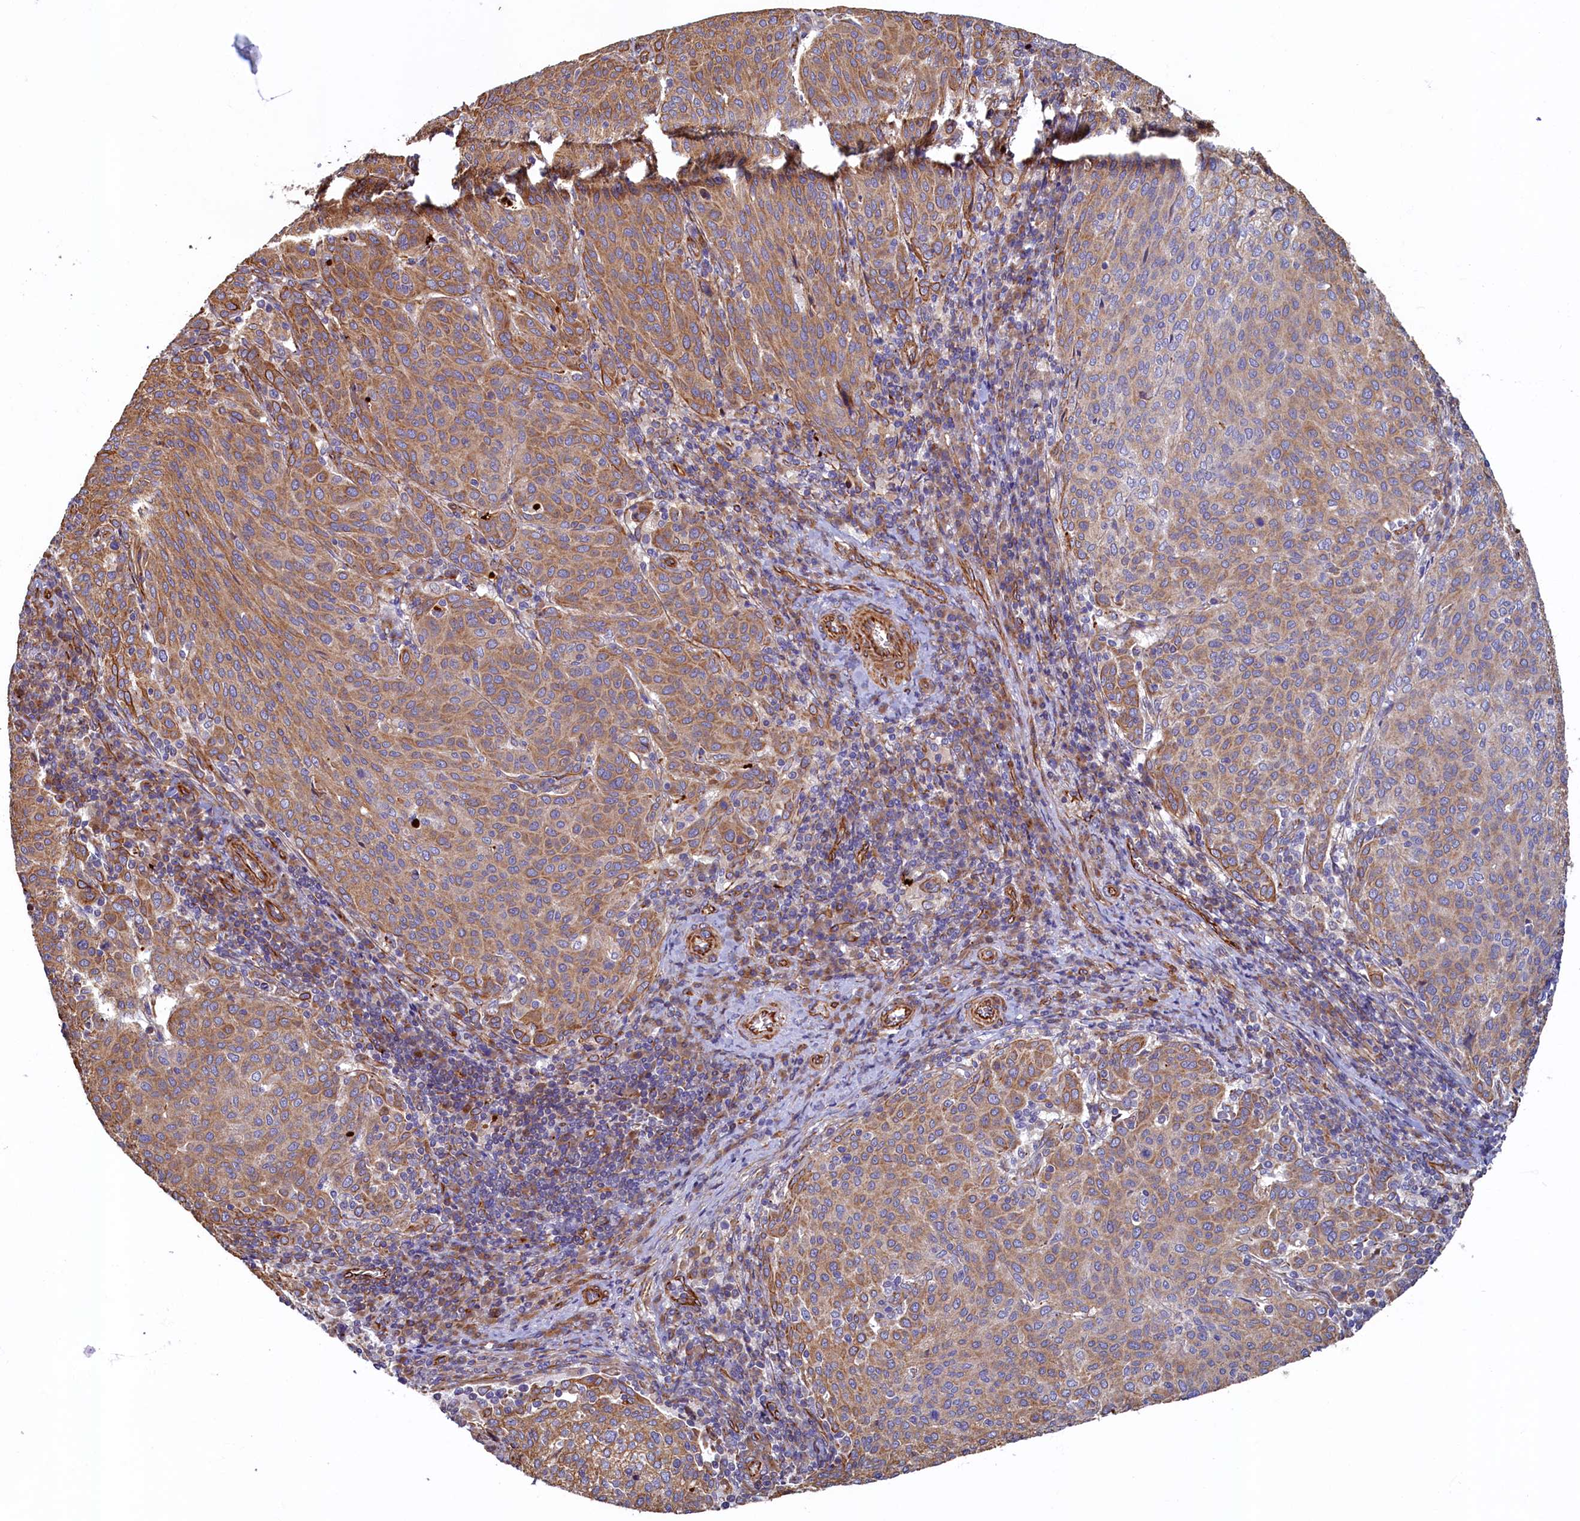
{"staining": {"intensity": "moderate", "quantity": ">75%", "location": "cytoplasmic/membranous"}, "tissue": "cervical cancer", "cell_type": "Tumor cells", "image_type": "cancer", "snomed": [{"axis": "morphology", "description": "Squamous cell carcinoma, NOS"}, {"axis": "topography", "description": "Cervix"}], "caption": "Protein positivity by immunohistochemistry (IHC) exhibits moderate cytoplasmic/membranous positivity in about >75% of tumor cells in squamous cell carcinoma (cervical).", "gene": "LRRC57", "patient": {"sex": "female", "age": 46}}